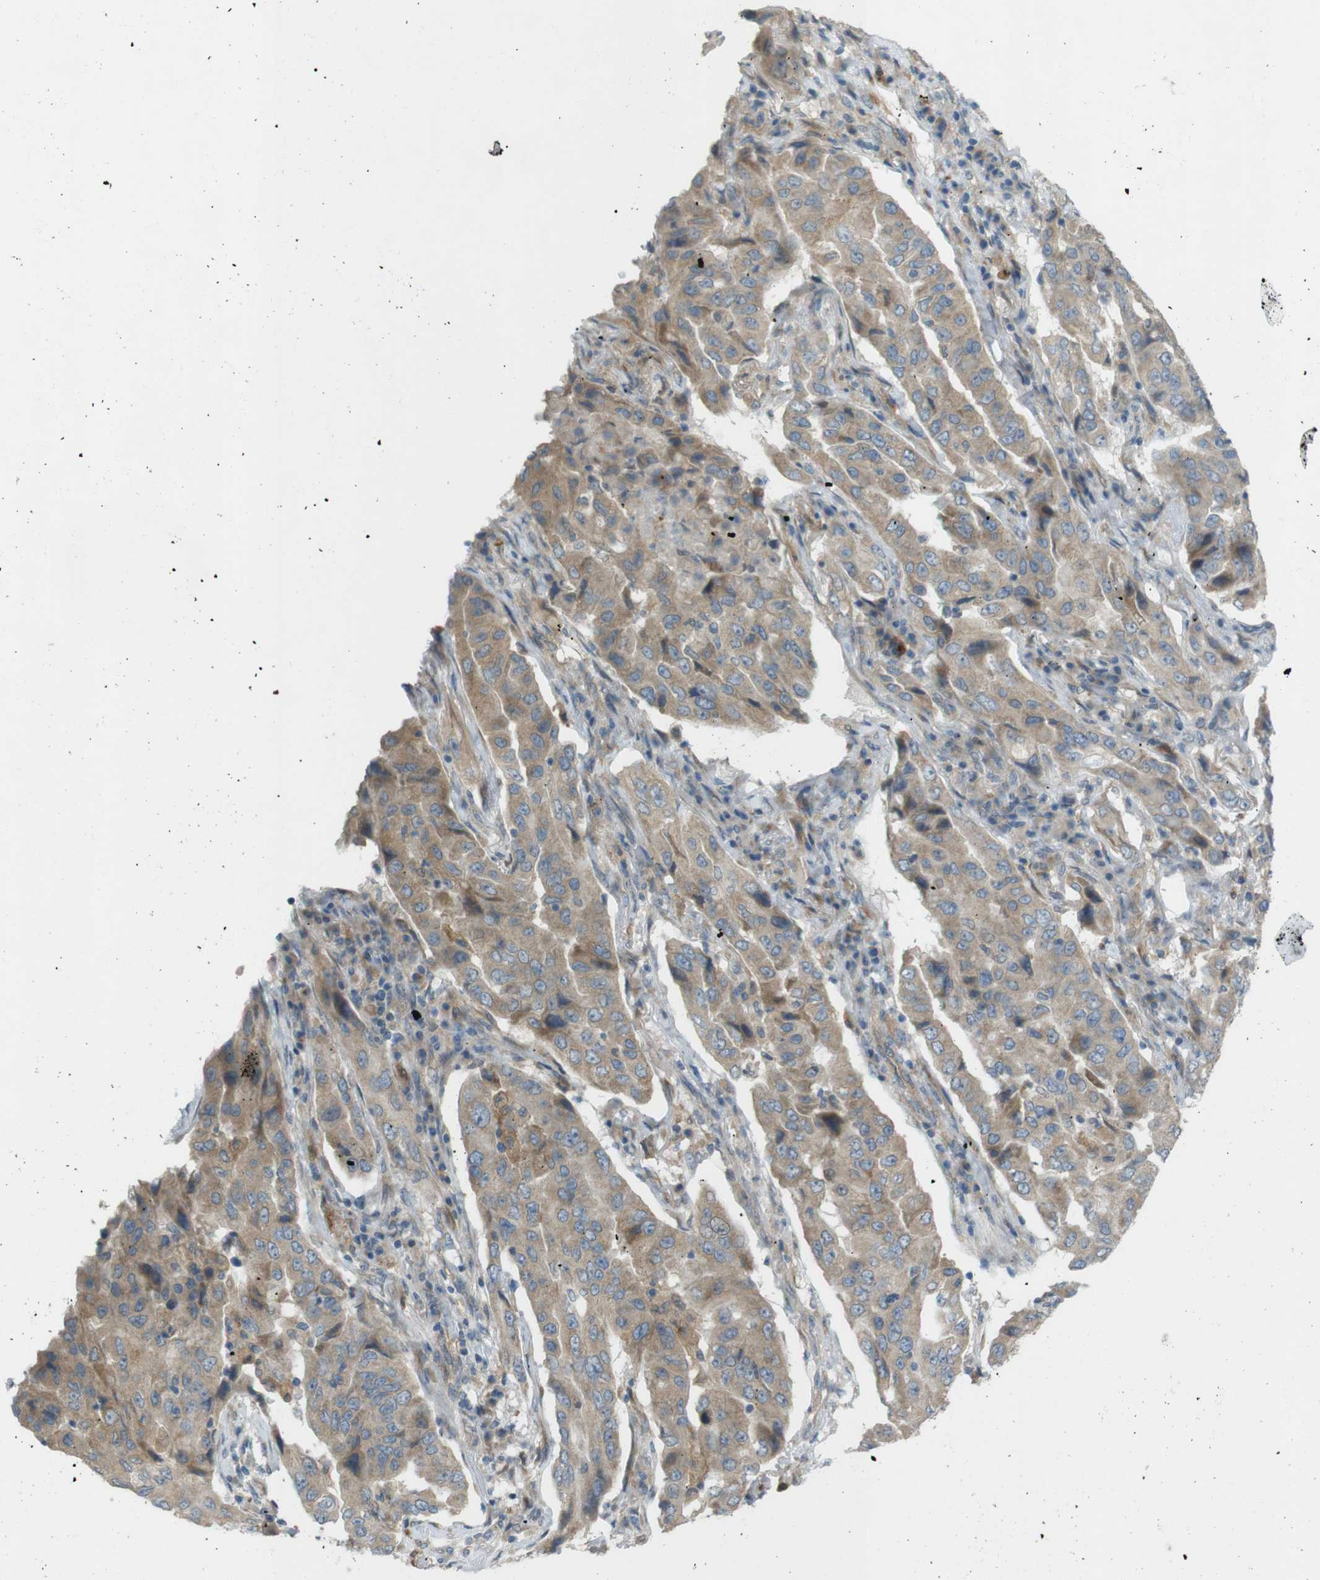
{"staining": {"intensity": "moderate", "quantity": ">75%", "location": "cytoplasmic/membranous"}, "tissue": "lung cancer", "cell_type": "Tumor cells", "image_type": "cancer", "snomed": [{"axis": "morphology", "description": "Adenocarcinoma, NOS"}, {"axis": "topography", "description": "Lung"}], "caption": "Human lung cancer (adenocarcinoma) stained with a brown dye shows moderate cytoplasmic/membranous positive positivity in about >75% of tumor cells.", "gene": "TMEM41B", "patient": {"sex": "female", "age": 65}}